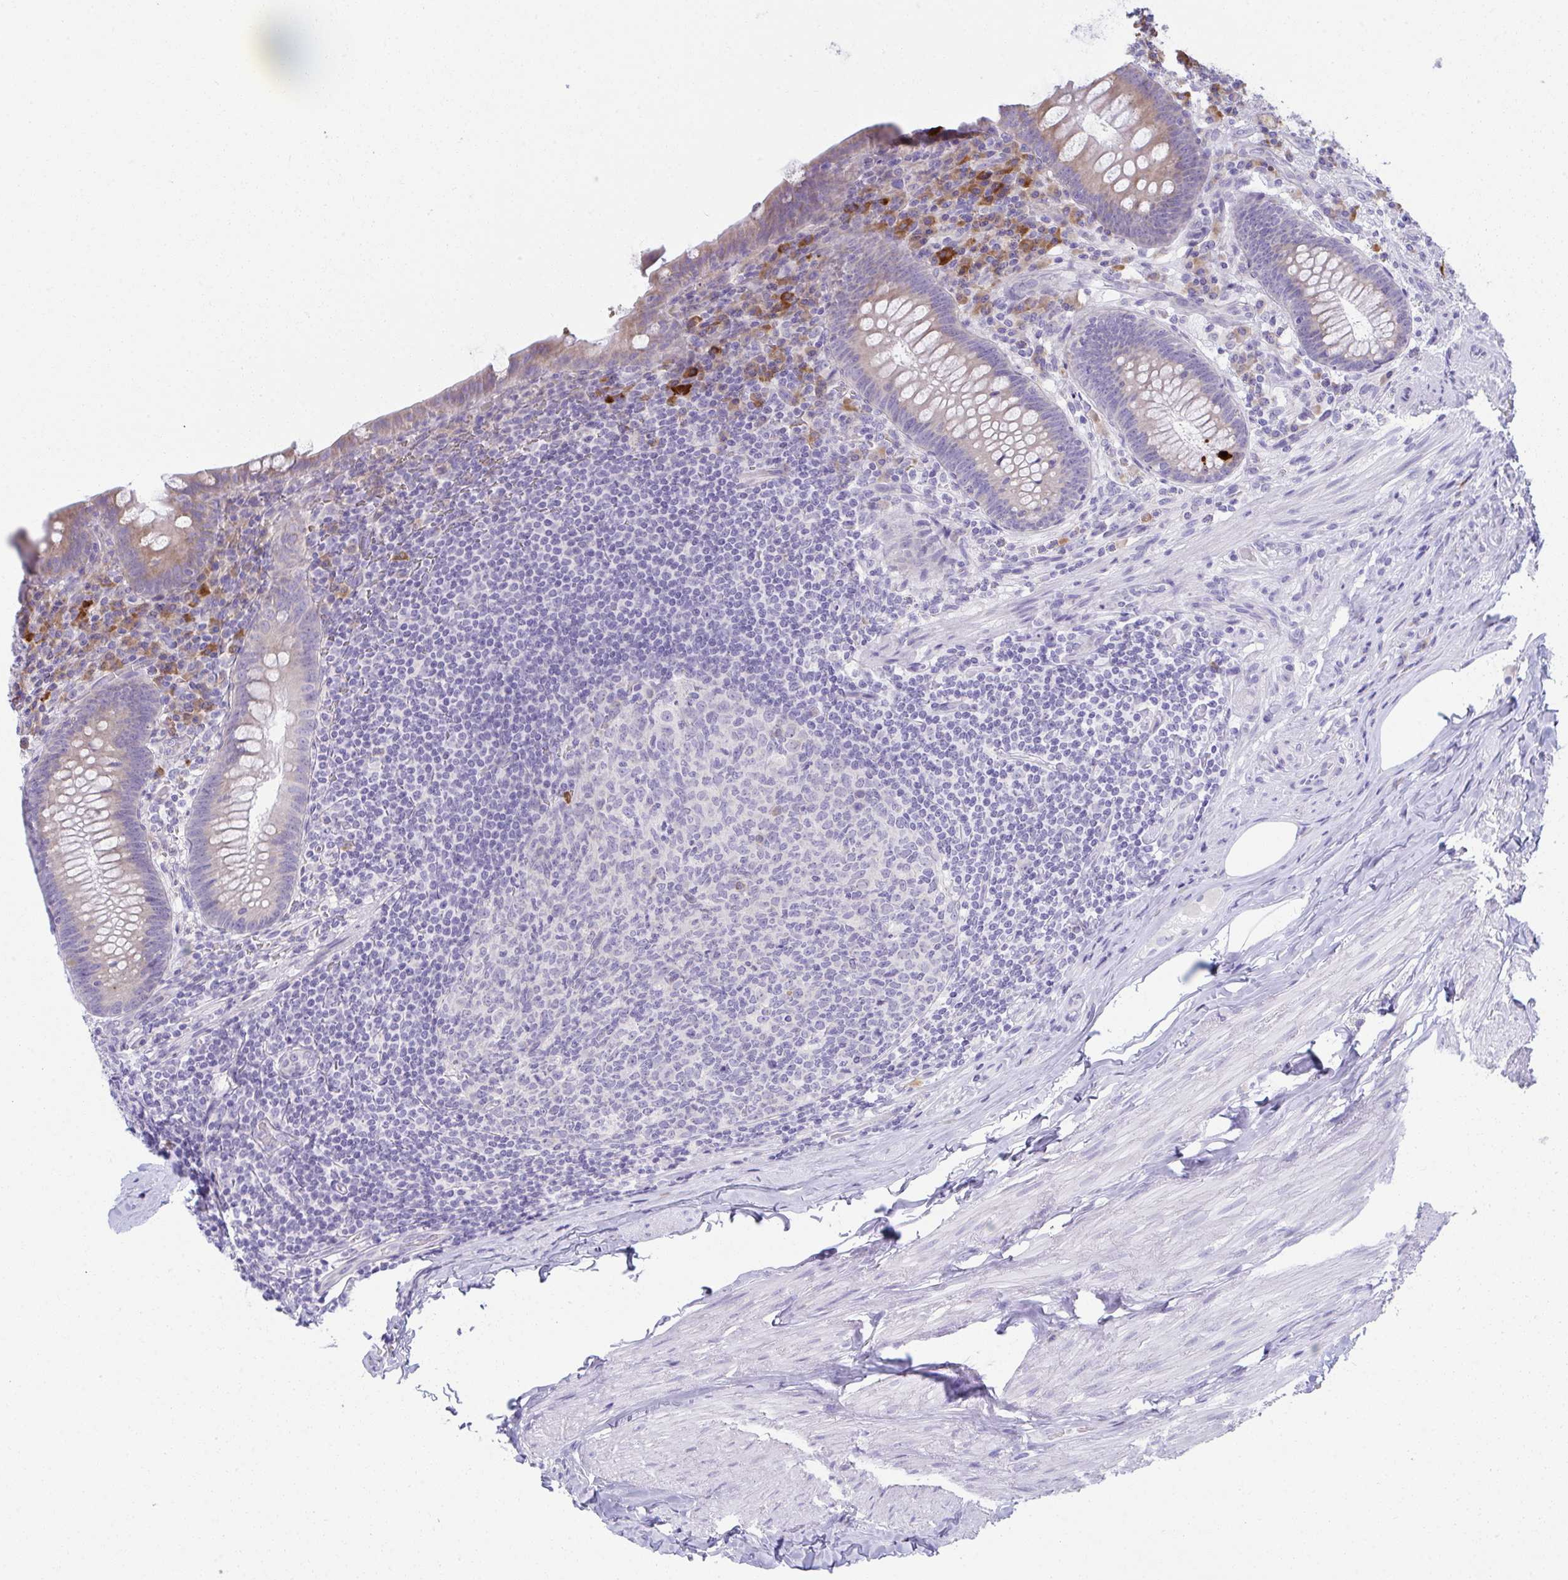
{"staining": {"intensity": "moderate", "quantity": "<25%", "location": "cytoplasmic/membranous"}, "tissue": "appendix", "cell_type": "Glandular cells", "image_type": "normal", "snomed": [{"axis": "morphology", "description": "Normal tissue, NOS"}, {"axis": "topography", "description": "Appendix"}], "caption": "Human appendix stained with a brown dye displays moderate cytoplasmic/membranous positive expression in about <25% of glandular cells.", "gene": "FASLG", "patient": {"sex": "male", "age": 71}}